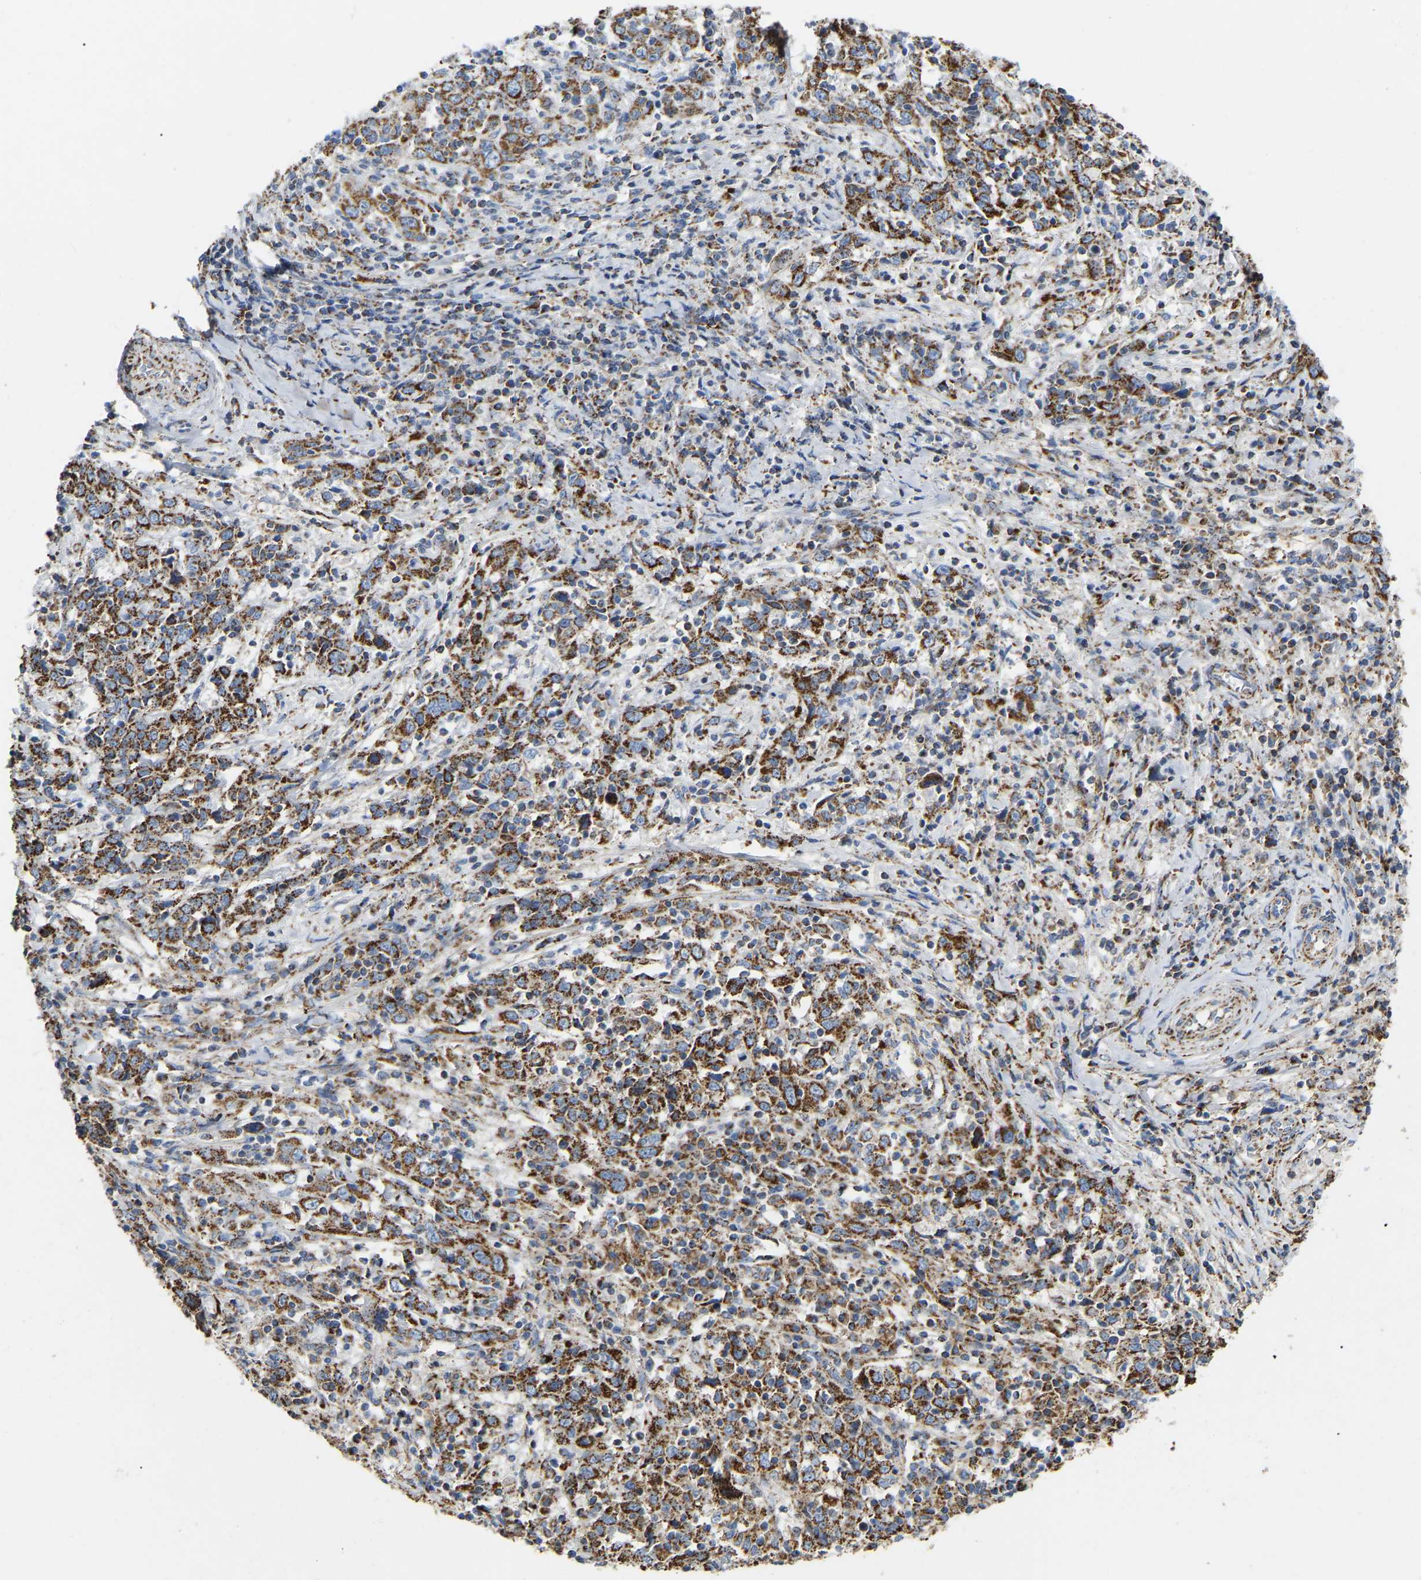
{"staining": {"intensity": "moderate", "quantity": ">75%", "location": "cytoplasmic/membranous"}, "tissue": "cervical cancer", "cell_type": "Tumor cells", "image_type": "cancer", "snomed": [{"axis": "morphology", "description": "Squamous cell carcinoma, NOS"}, {"axis": "topography", "description": "Cervix"}], "caption": "A histopathology image showing moderate cytoplasmic/membranous expression in approximately >75% of tumor cells in cervical cancer (squamous cell carcinoma), as visualized by brown immunohistochemical staining.", "gene": "HIBADH", "patient": {"sex": "female", "age": 46}}